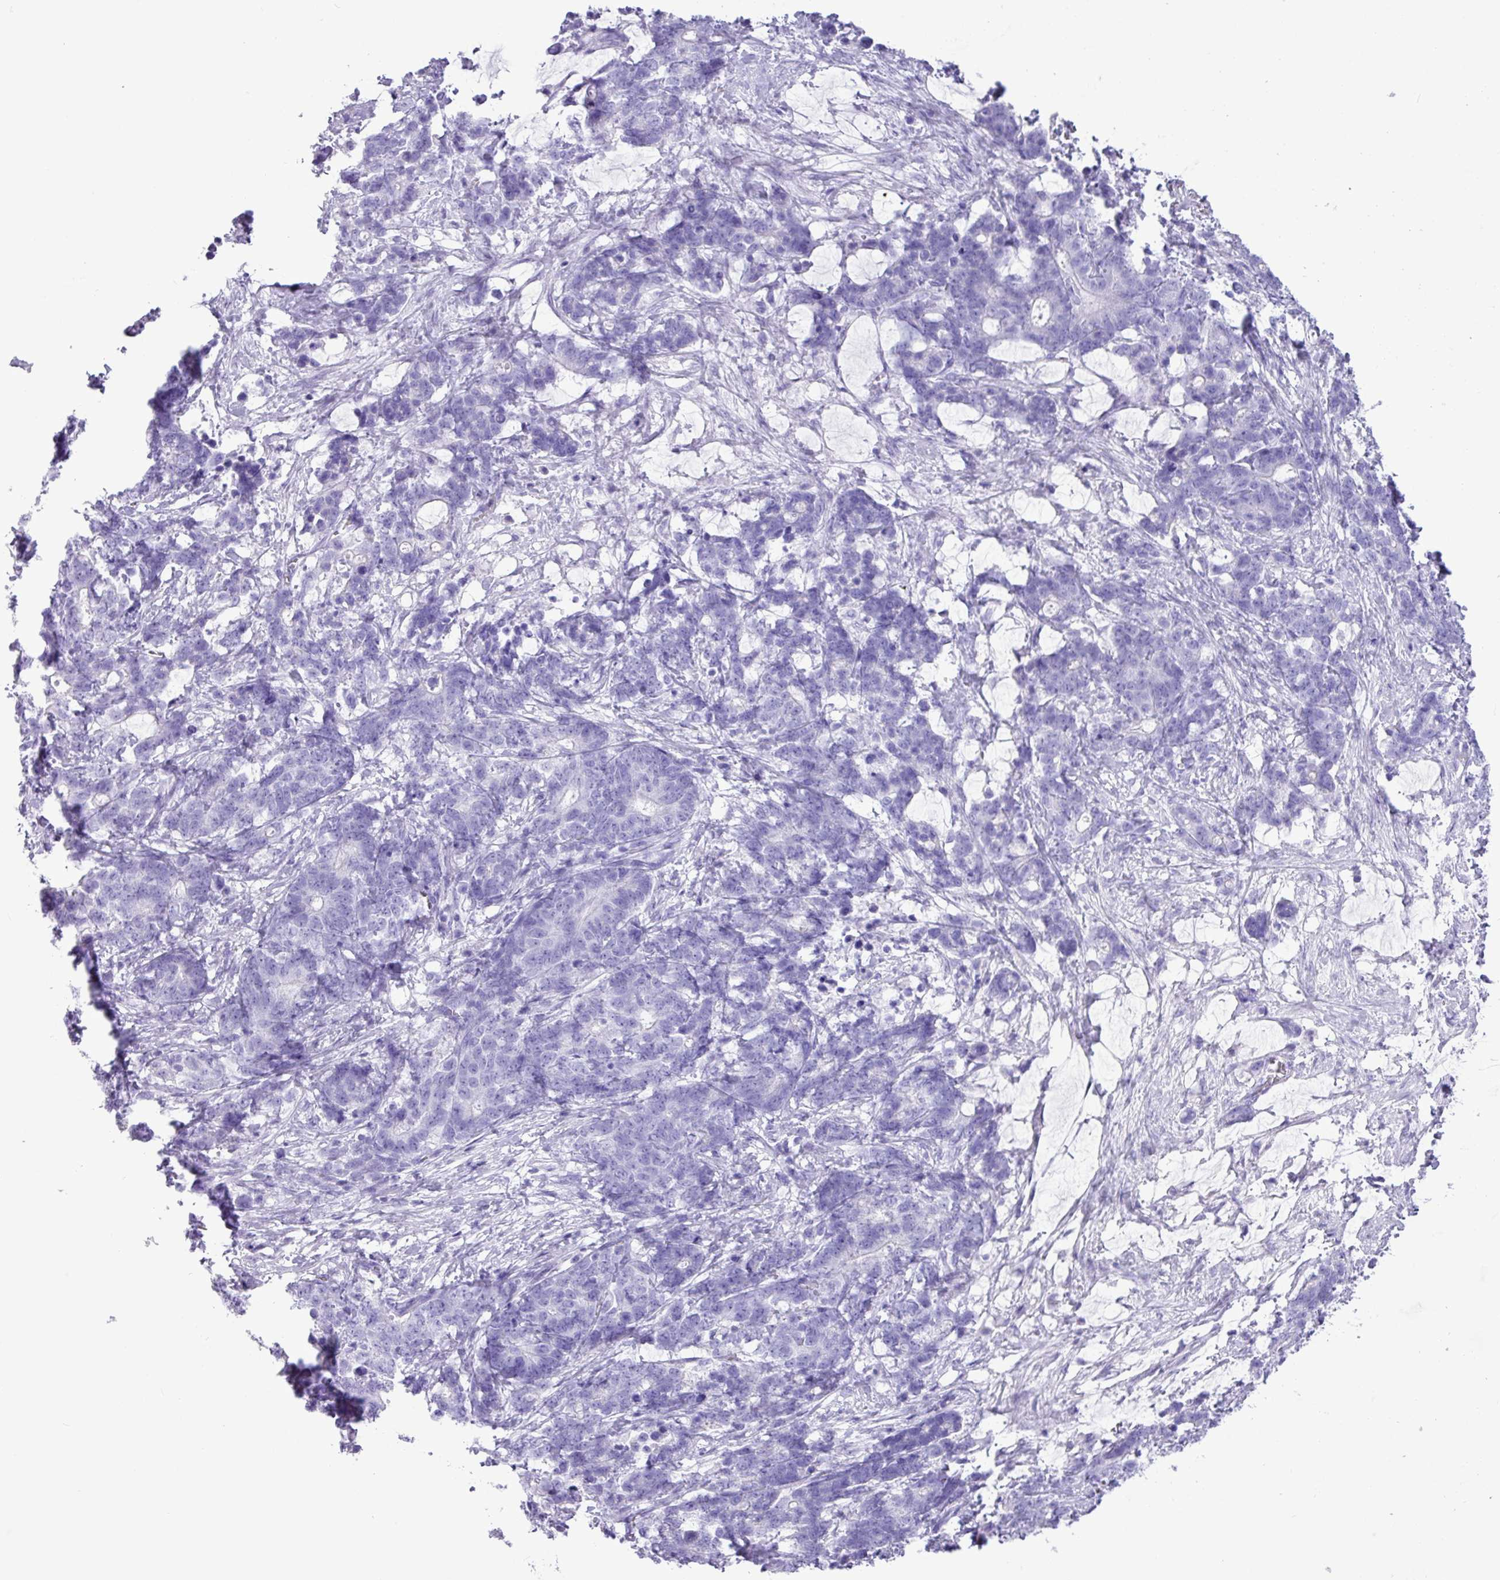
{"staining": {"intensity": "negative", "quantity": "none", "location": "none"}, "tissue": "stomach cancer", "cell_type": "Tumor cells", "image_type": "cancer", "snomed": [{"axis": "morphology", "description": "Normal tissue, NOS"}, {"axis": "morphology", "description": "Adenocarcinoma, NOS"}, {"axis": "topography", "description": "Stomach"}], "caption": "Tumor cells are negative for protein expression in human adenocarcinoma (stomach).", "gene": "CKMT2", "patient": {"sex": "female", "age": 64}}